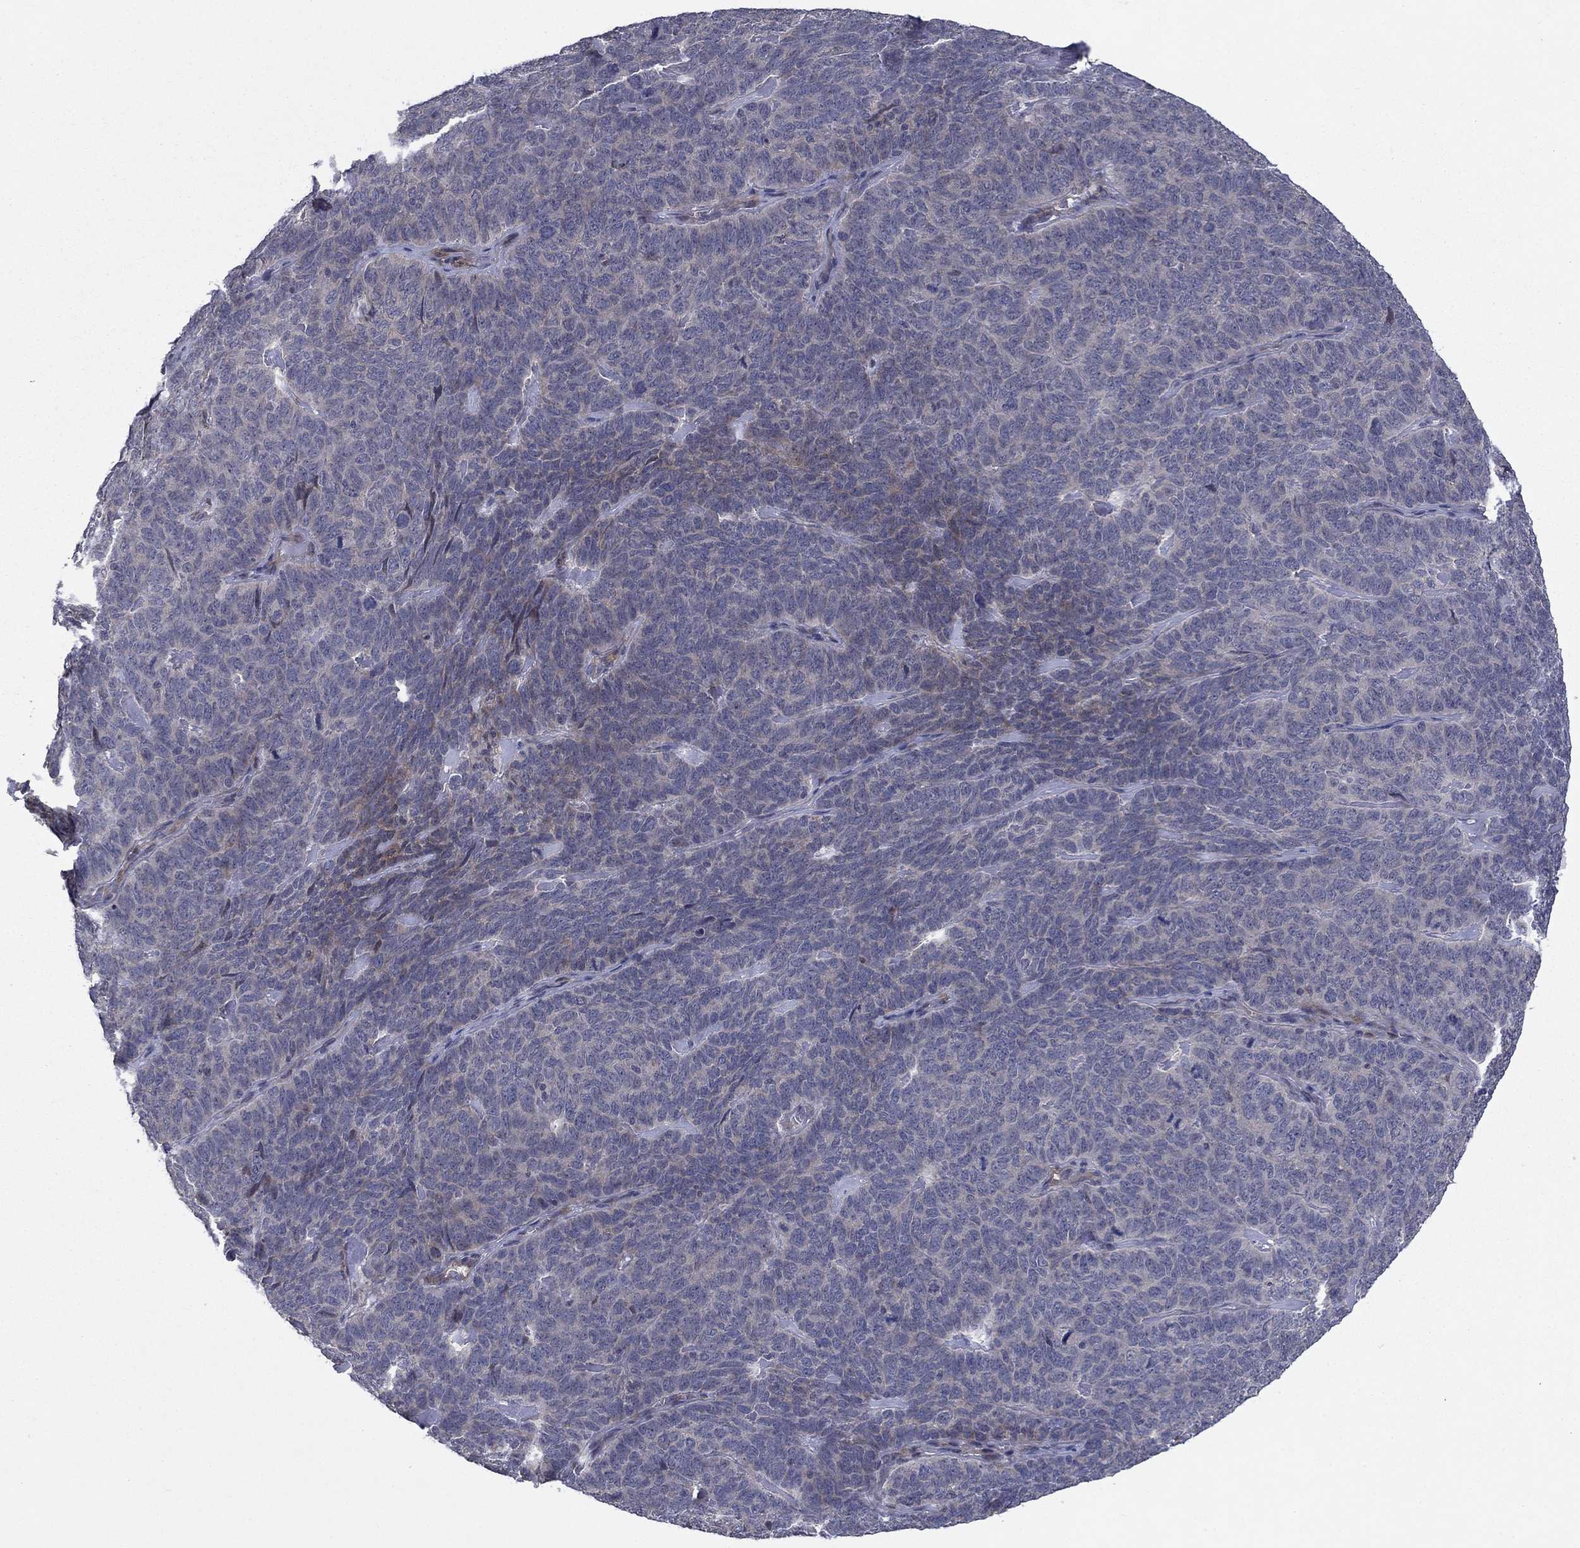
{"staining": {"intensity": "moderate", "quantity": "<25%", "location": "cytoplasmic/membranous"}, "tissue": "skin cancer", "cell_type": "Tumor cells", "image_type": "cancer", "snomed": [{"axis": "morphology", "description": "Squamous cell carcinoma, NOS"}, {"axis": "topography", "description": "Skin"}, {"axis": "topography", "description": "Anal"}], "caption": "High-power microscopy captured an IHC histopathology image of squamous cell carcinoma (skin), revealing moderate cytoplasmic/membranous expression in about <25% of tumor cells. The staining is performed using DAB brown chromogen to label protein expression. The nuclei are counter-stained blue using hematoxylin.", "gene": "MSRB1", "patient": {"sex": "female", "age": 51}}